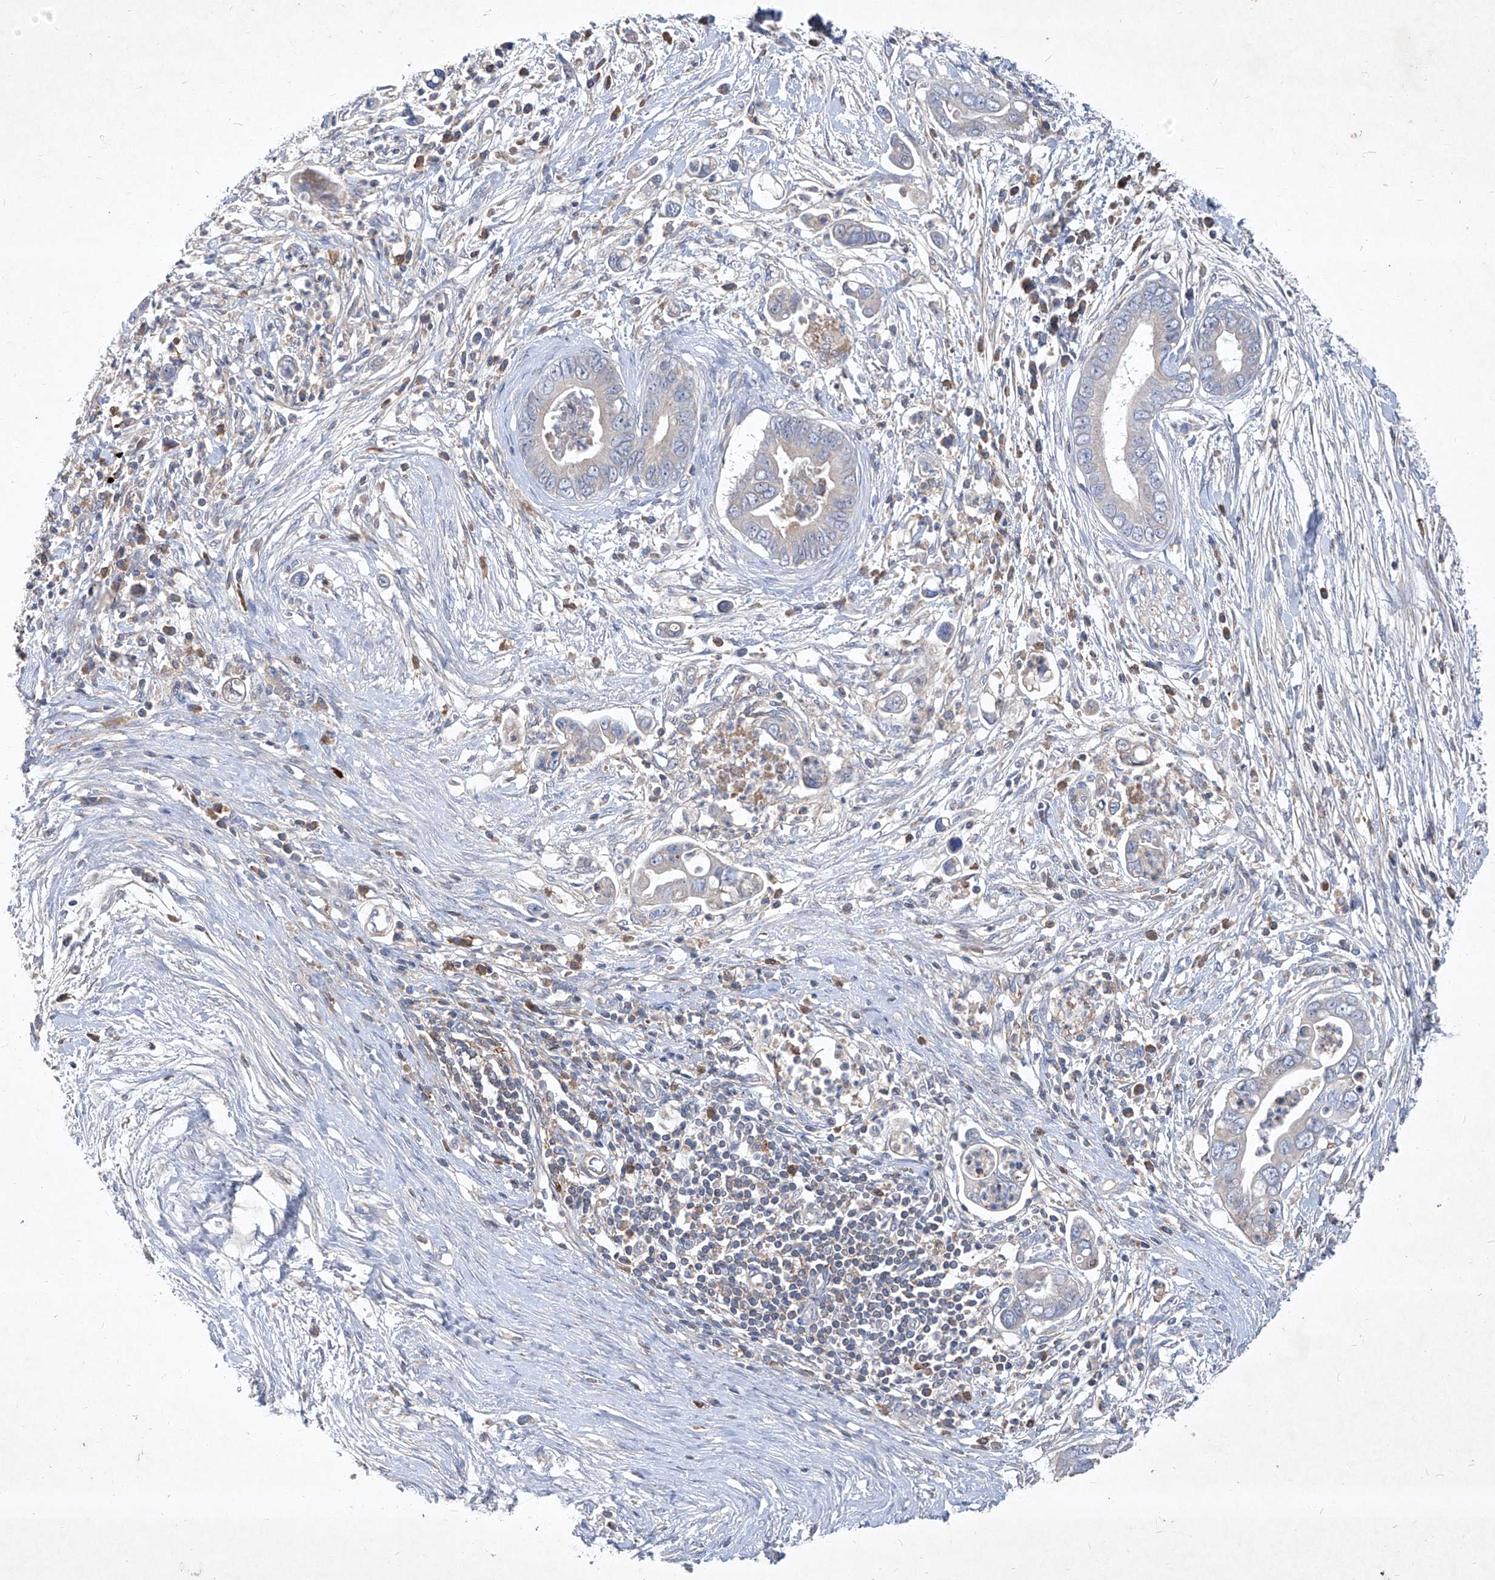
{"staining": {"intensity": "negative", "quantity": "none", "location": "none"}, "tissue": "pancreatic cancer", "cell_type": "Tumor cells", "image_type": "cancer", "snomed": [{"axis": "morphology", "description": "Adenocarcinoma, NOS"}, {"axis": "topography", "description": "Pancreas"}], "caption": "The histopathology image reveals no significant expression in tumor cells of pancreatic adenocarcinoma. (DAB immunohistochemistry (IHC), high magnification).", "gene": "EPHA8", "patient": {"sex": "male", "age": 75}}